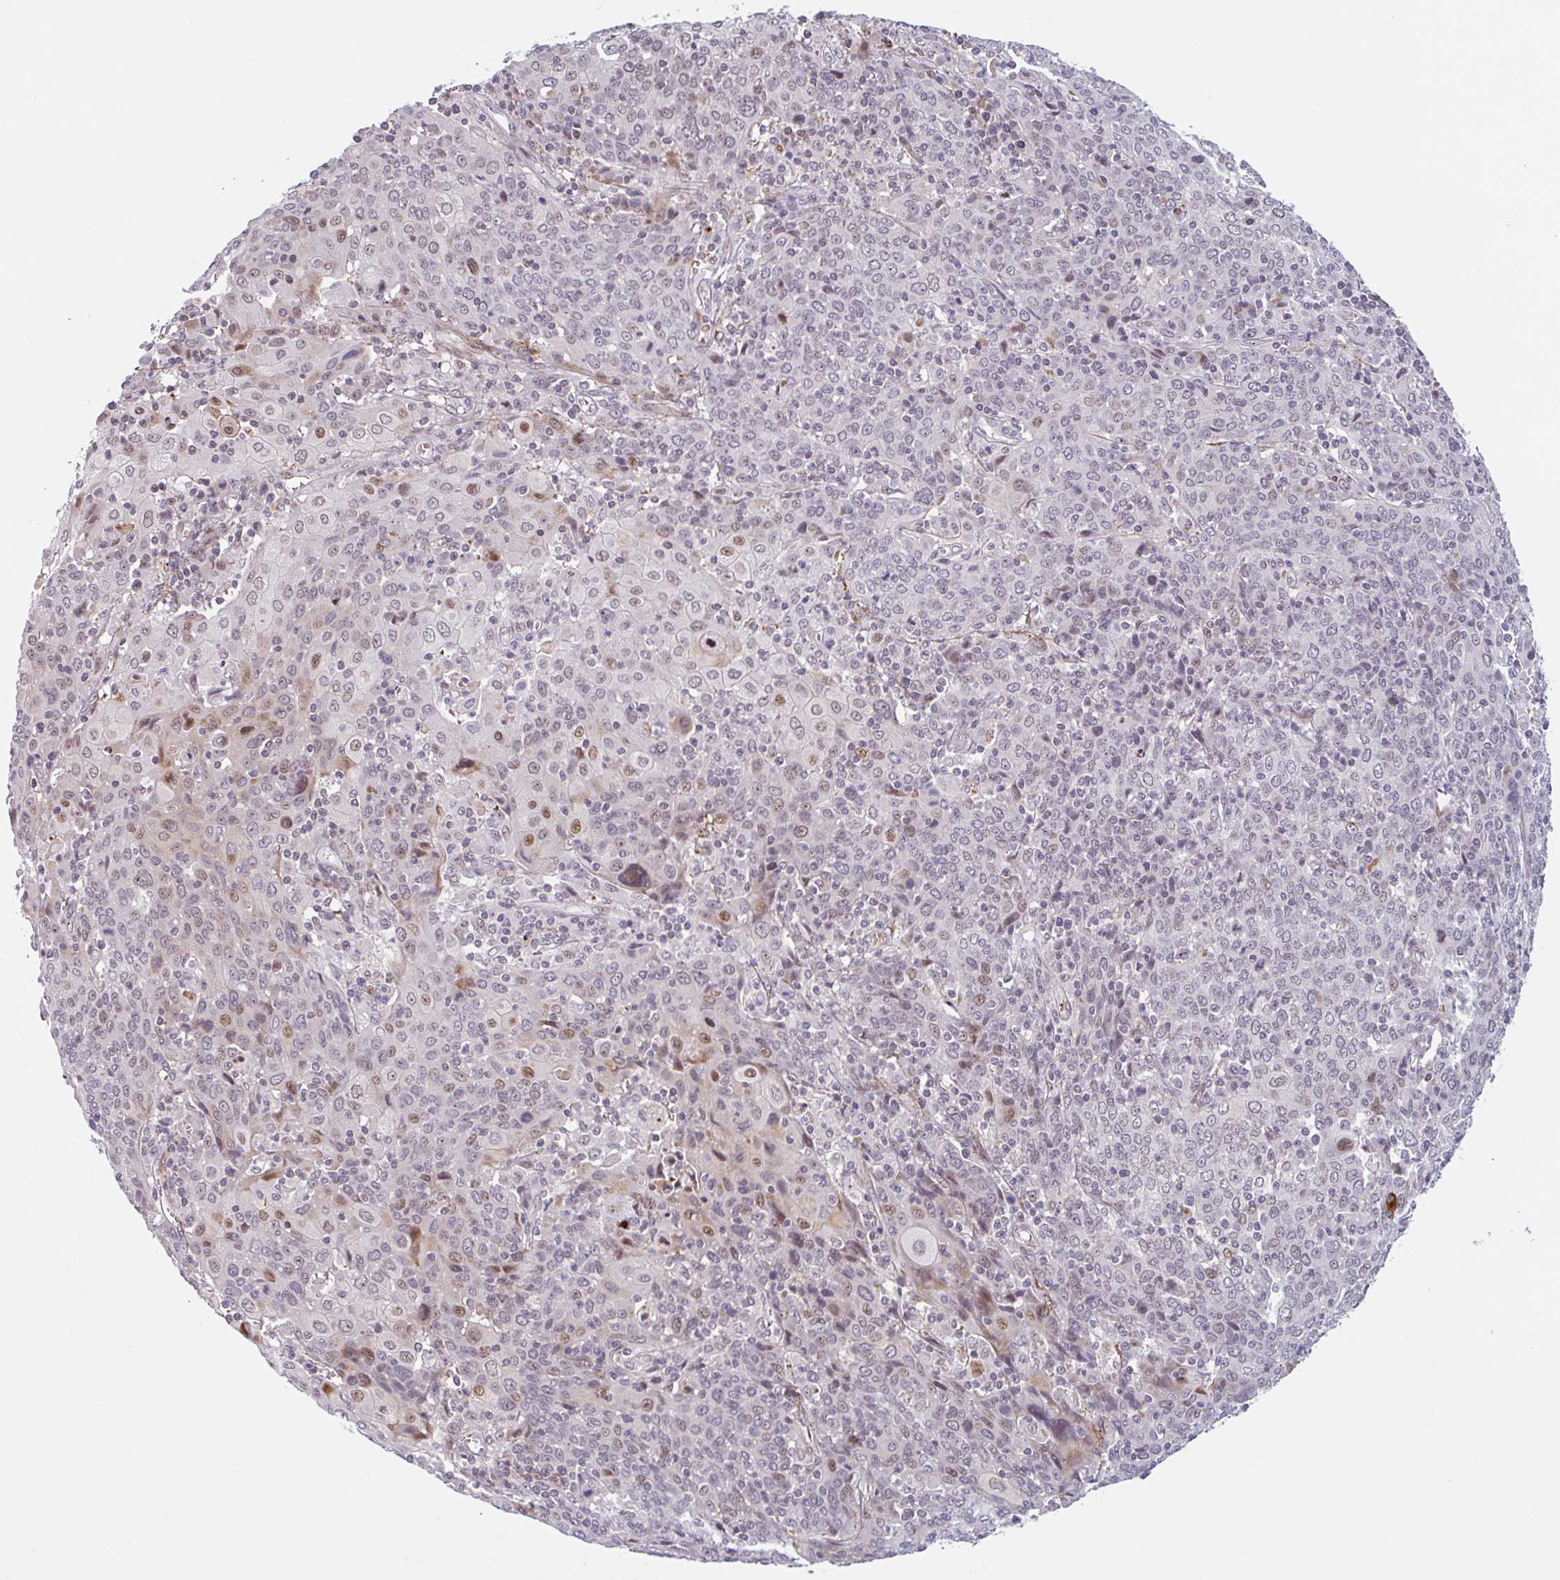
{"staining": {"intensity": "moderate", "quantity": "<25%", "location": "nuclear"}, "tissue": "cervical cancer", "cell_type": "Tumor cells", "image_type": "cancer", "snomed": [{"axis": "morphology", "description": "Squamous cell carcinoma, NOS"}, {"axis": "topography", "description": "Cervix"}], "caption": "DAB (3,3'-diaminobenzidine) immunohistochemical staining of human cervical squamous cell carcinoma shows moderate nuclear protein staining in about <25% of tumor cells. (DAB (3,3'-diaminobenzidine) = brown stain, brightfield microscopy at high magnification).", "gene": "TMEM119", "patient": {"sex": "female", "age": 67}}